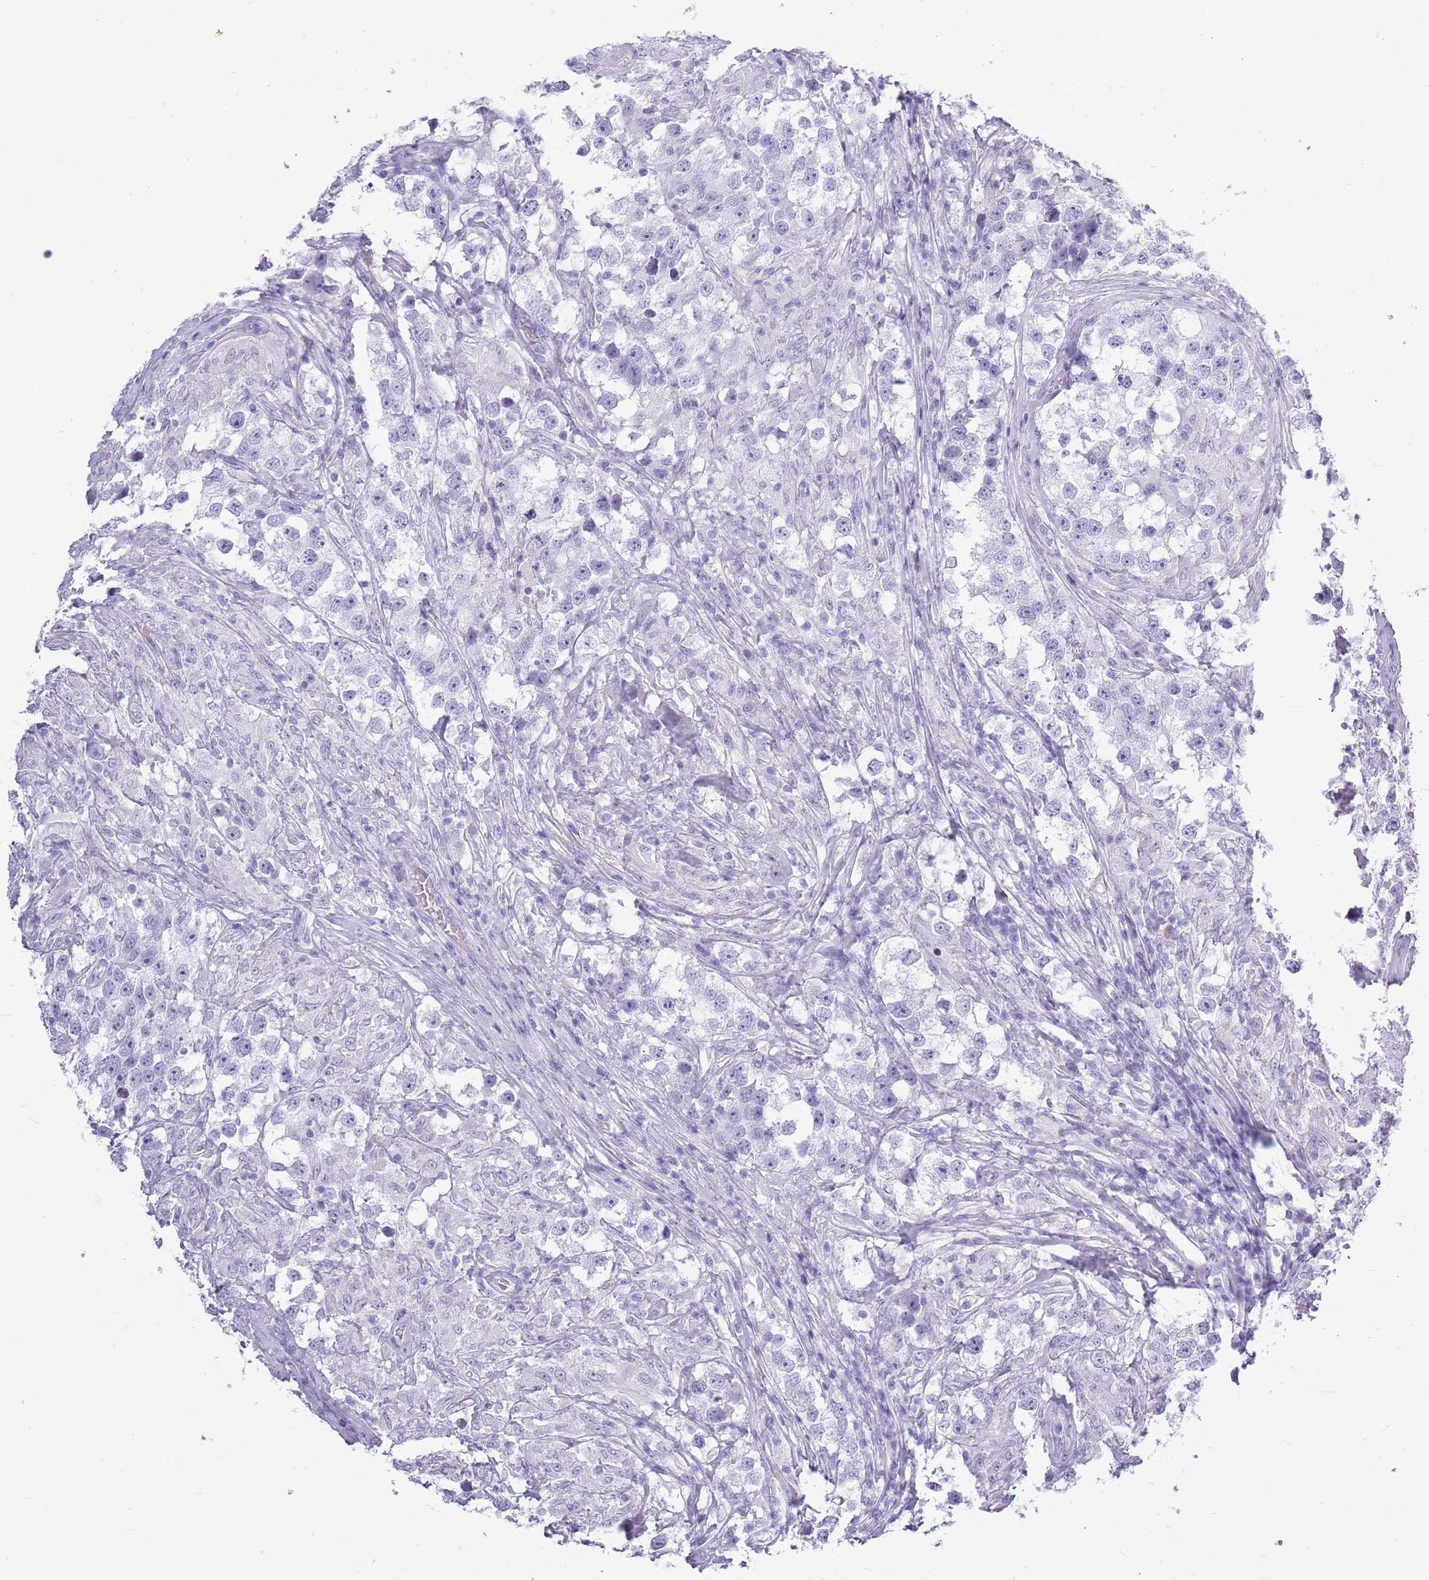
{"staining": {"intensity": "negative", "quantity": "none", "location": "none"}, "tissue": "testis cancer", "cell_type": "Tumor cells", "image_type": "cancer", "snomed": [{"axis": "morphology", "description": "Seminoma, NOS"}, {"axis": "topography", "description": "Testis"}], "caption": "Immunohistochemistry of human testis cancer displays no expression in tumor cells. (Brightfield microscopy of DAB IHC at high magnification).", "gene": "ZNF425", "patient": {"sex": "male", "age": 46}}